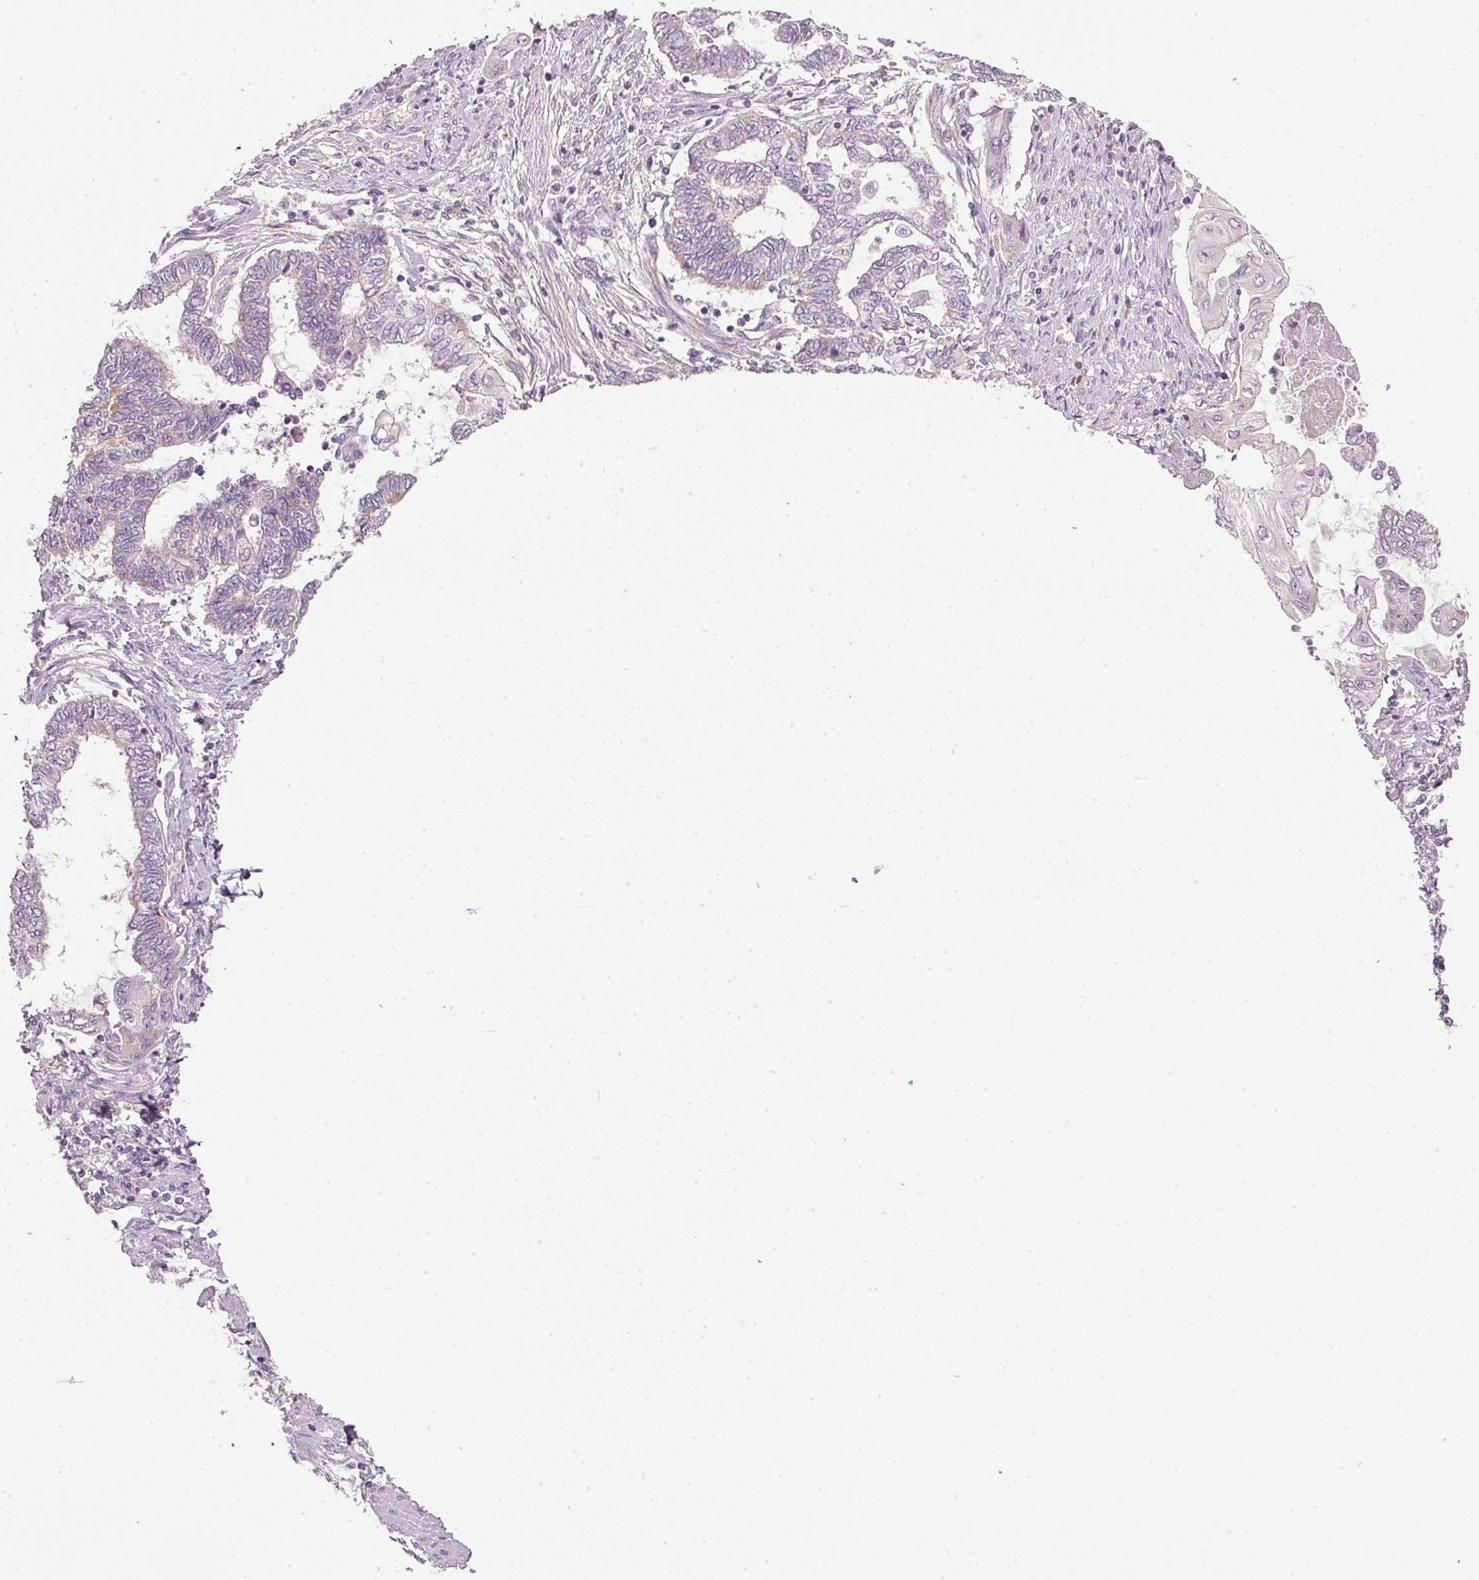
{"staining": {"intensity": "negative", "quantity": "none", "location": "none"}, "tissue": "cervical cancer", "cell_type": "Tumor cells", "image_type": "cancer", "snomed": [{"axis": "morphology", "description": "Squamous cell carcinoma, NOS"}, {"axis": "topography", "description": "Cervix"}], "caption": "Immunohistochemistry micrograph of neoplastic tissue: human cervical cancer stained with DAB (3,3'-diaminobenzidine) exhibits no significant protein staining in tumor cells.", "gene": "RNF167", "patient": {"sex": "female", "age": 35}}